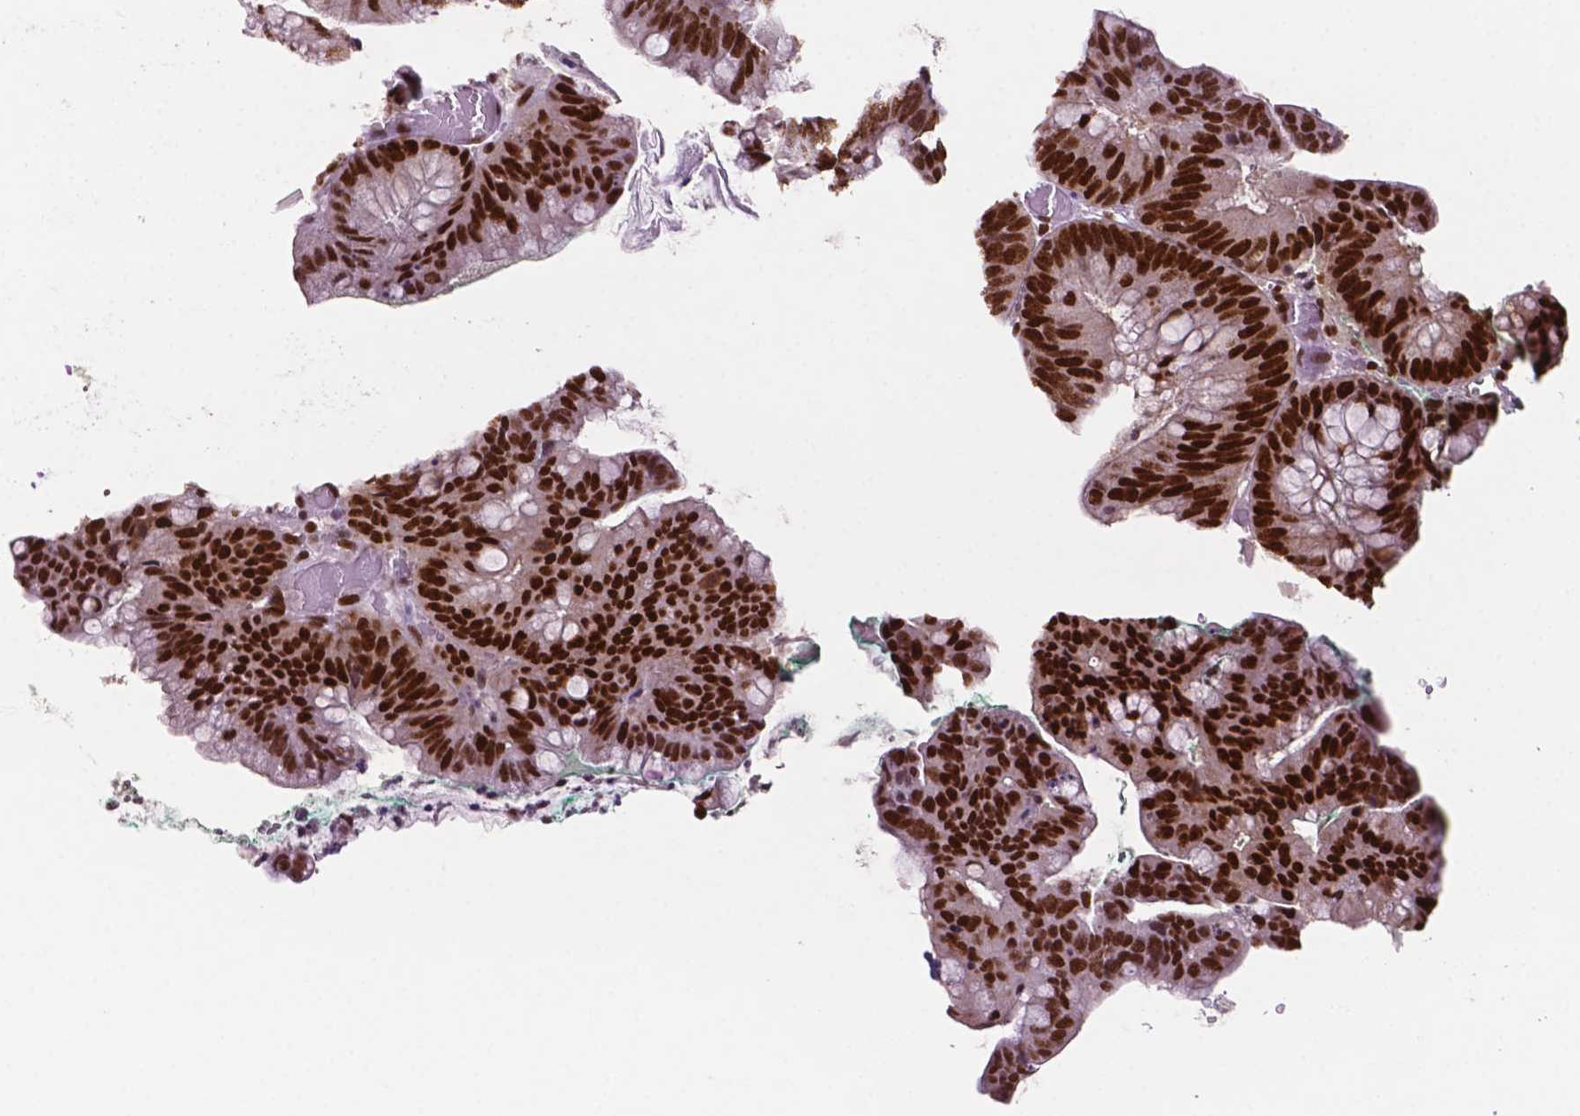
{"staining": {"intensity": "strong", "quantity": ">75%", "location": "nuclear"}, "tissue": "colorectal cancer", "cell_type": "Tumor cells", "image_type": "cancer", "snomed": [{"axis": "morphology", "description": "Adenocarcinoma, NOS"}, {"axis": "topography", "description": "Colon"}], "caption": "An image of colorectal cancer (adenocarcinoma) stained for a protein displays strong nuclear brown staining in tumor cells.", "gene": "MLH1", "patient": {"sex": "male", "age": 62}}